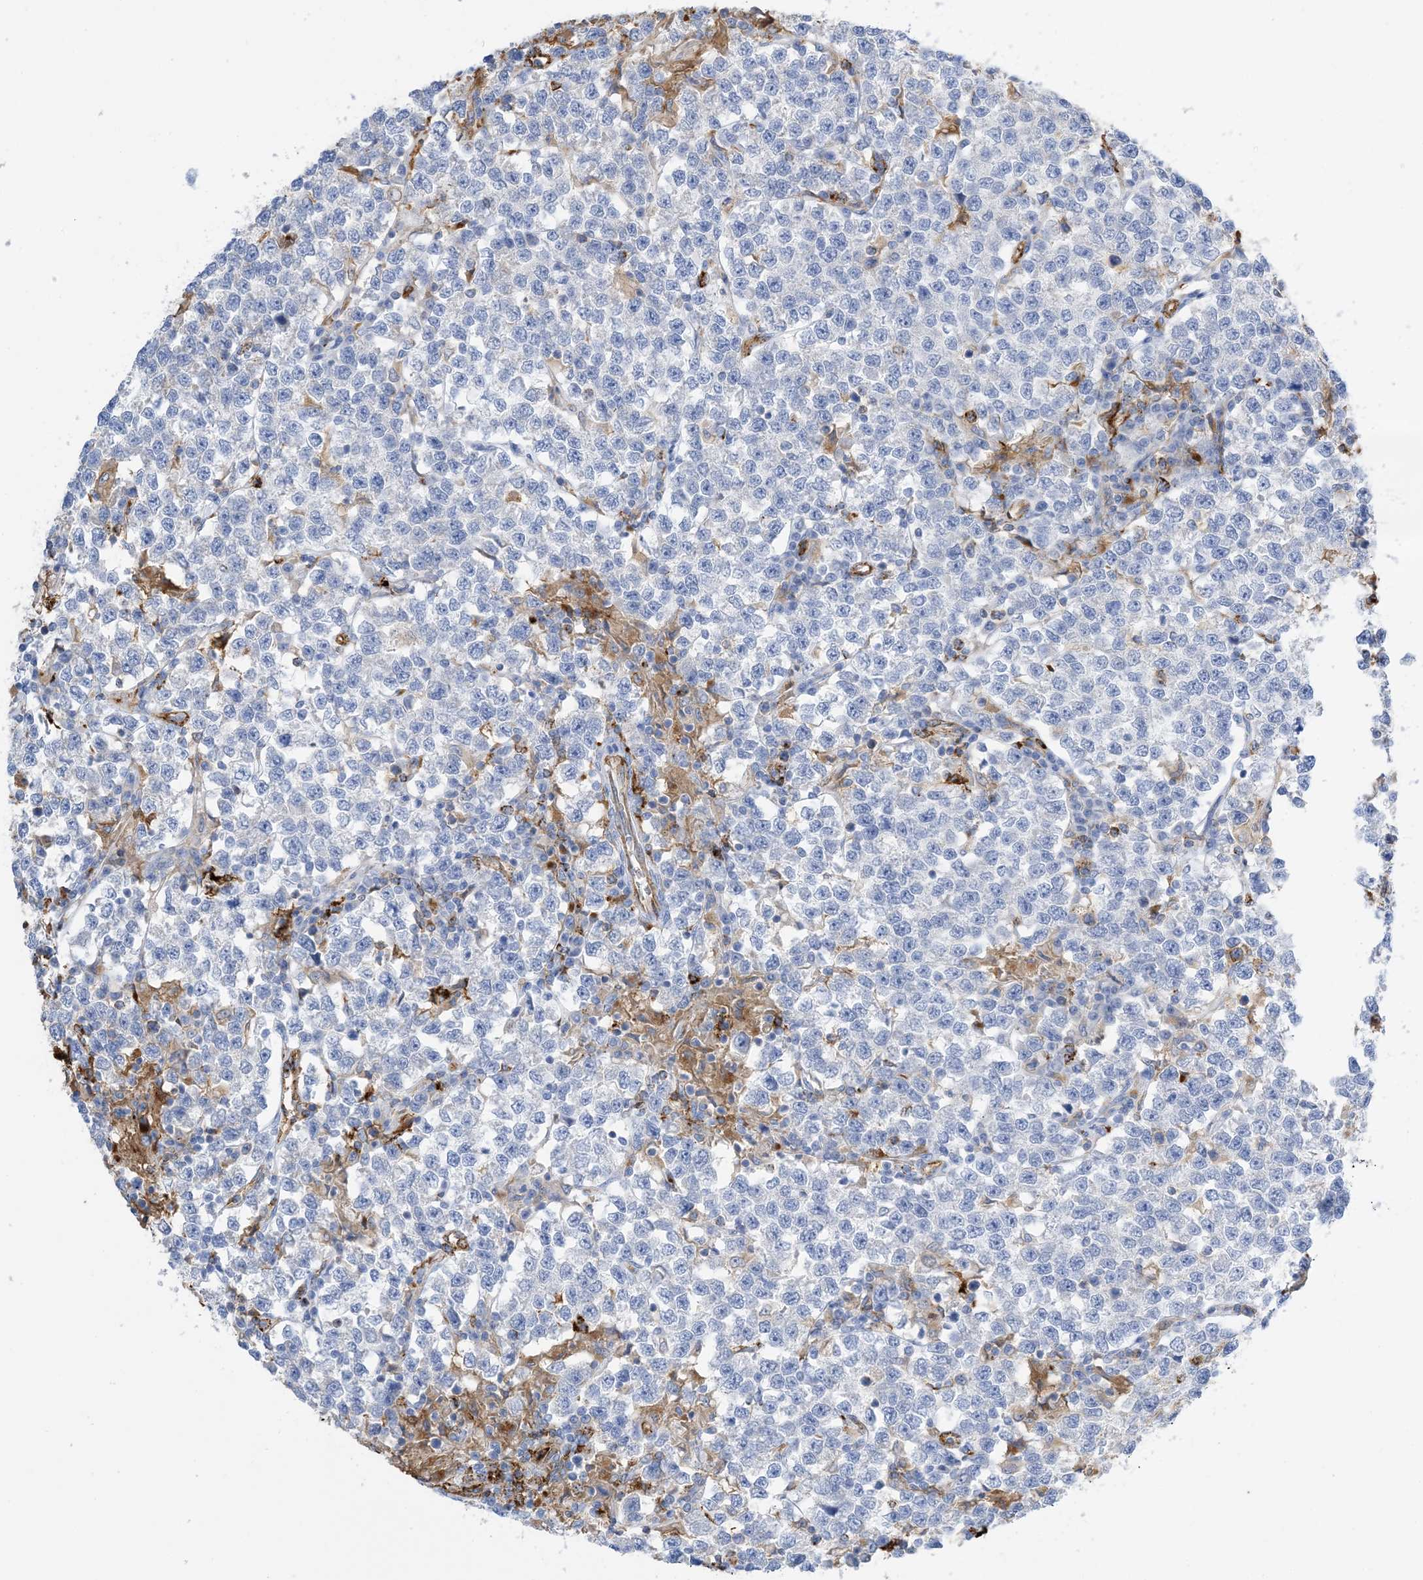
{"staining": {"intensity": "negative", "quantity": "none", "location": "none"}, "tissue": "testis cancer", "cell_type": "Tumor cells", "image_type": "cancer", "snomed": [{"axis": "morphology", "description": "Normal tissue, NOS"}, {"axis": "morphology", "description": "Seminoma, NOS"}, {"axis": "topography", "description": "Testis"}], "caption": "Human testis cancer stained for a protein using immunohistochemistry exhibits no positivity in tumor cells.", "gene": "DPH3", "patient": {"sex": "male", "age": 43}}